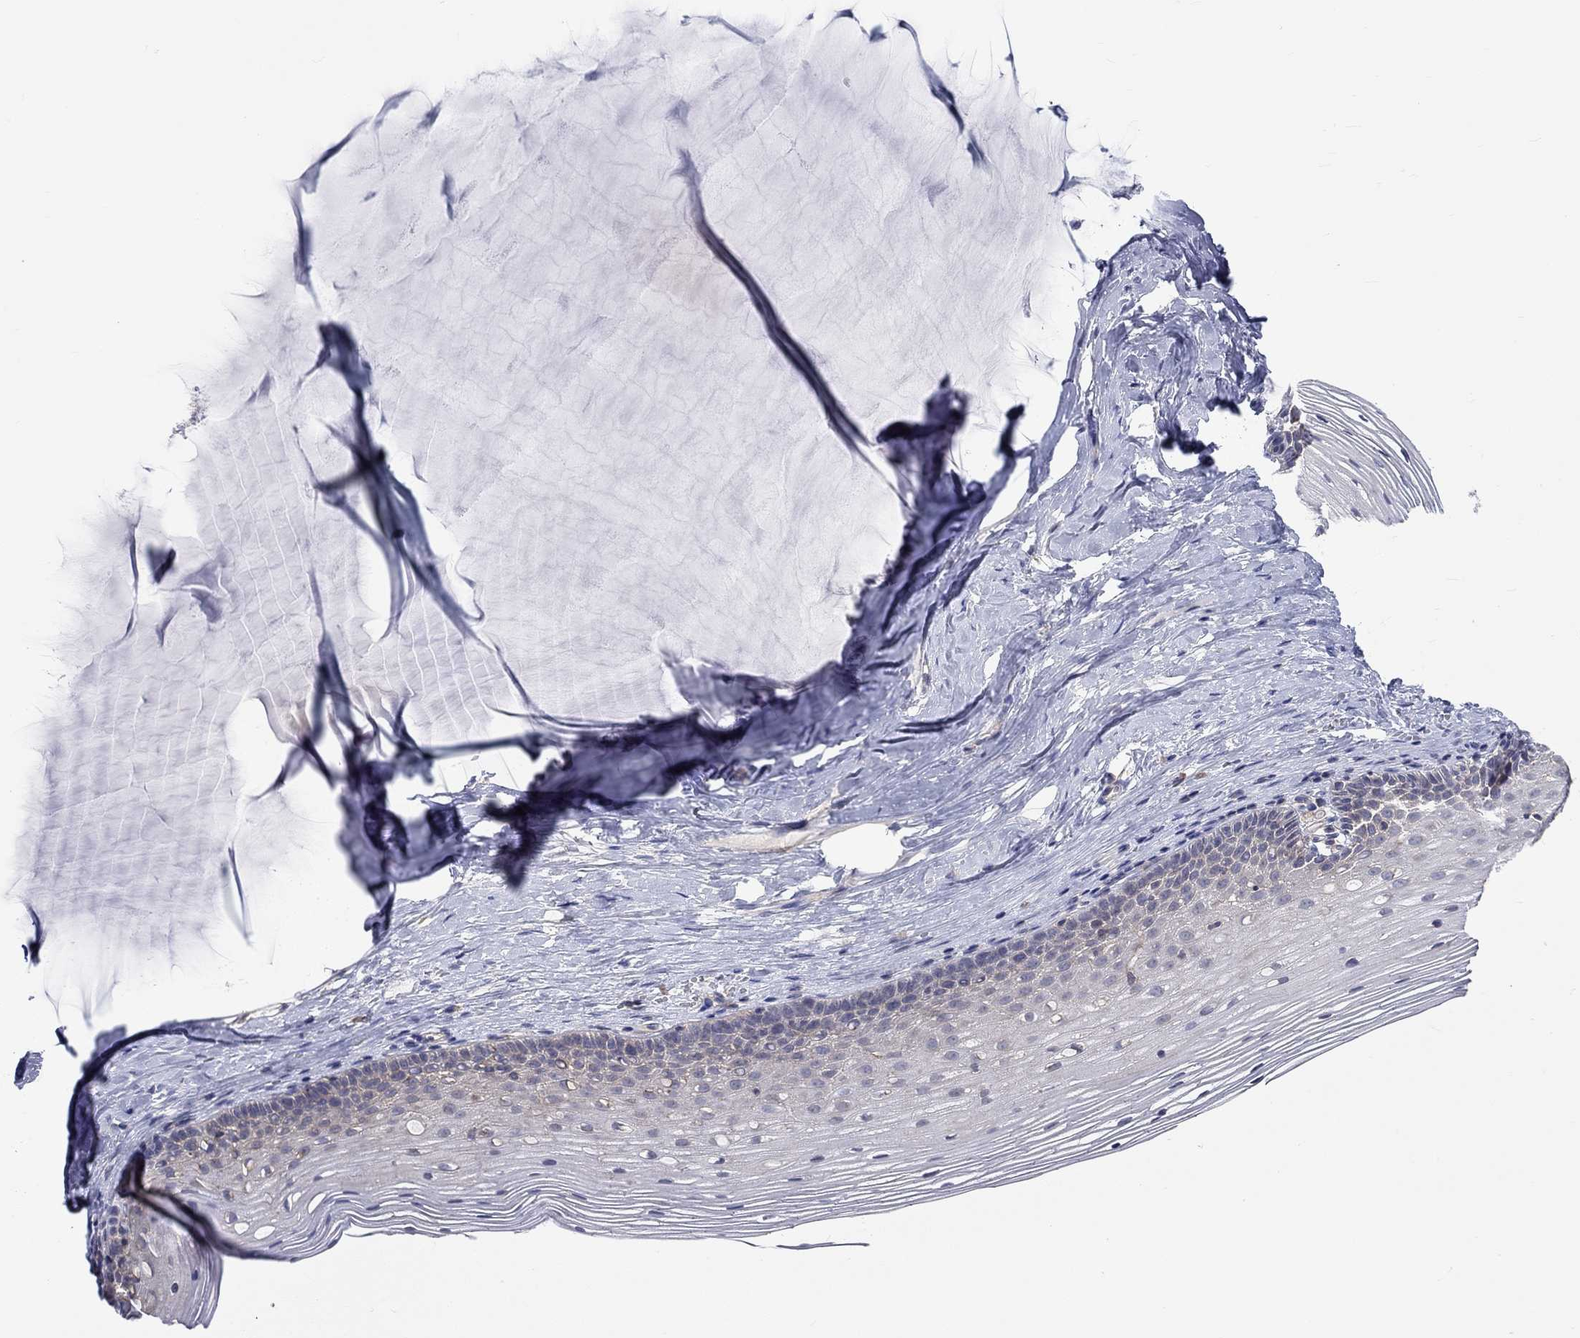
{"staining": {"intensity": "negative", "quantity": "none", "location": "none"}, "tissue": "cervix", "cell_type": "Glandular cells", "image_type": "normal", "snomed": [{"axis": "morphology", "description": "Normal tissue, NOS"}, {"axis": "topography", "description": "Cervix"}], "caption": "Human cervix stained for a protein using IHC displays no expression in glandular cells.", "gene": "PCDHGA10", "patient": {"sex": "female", "age": 40}}